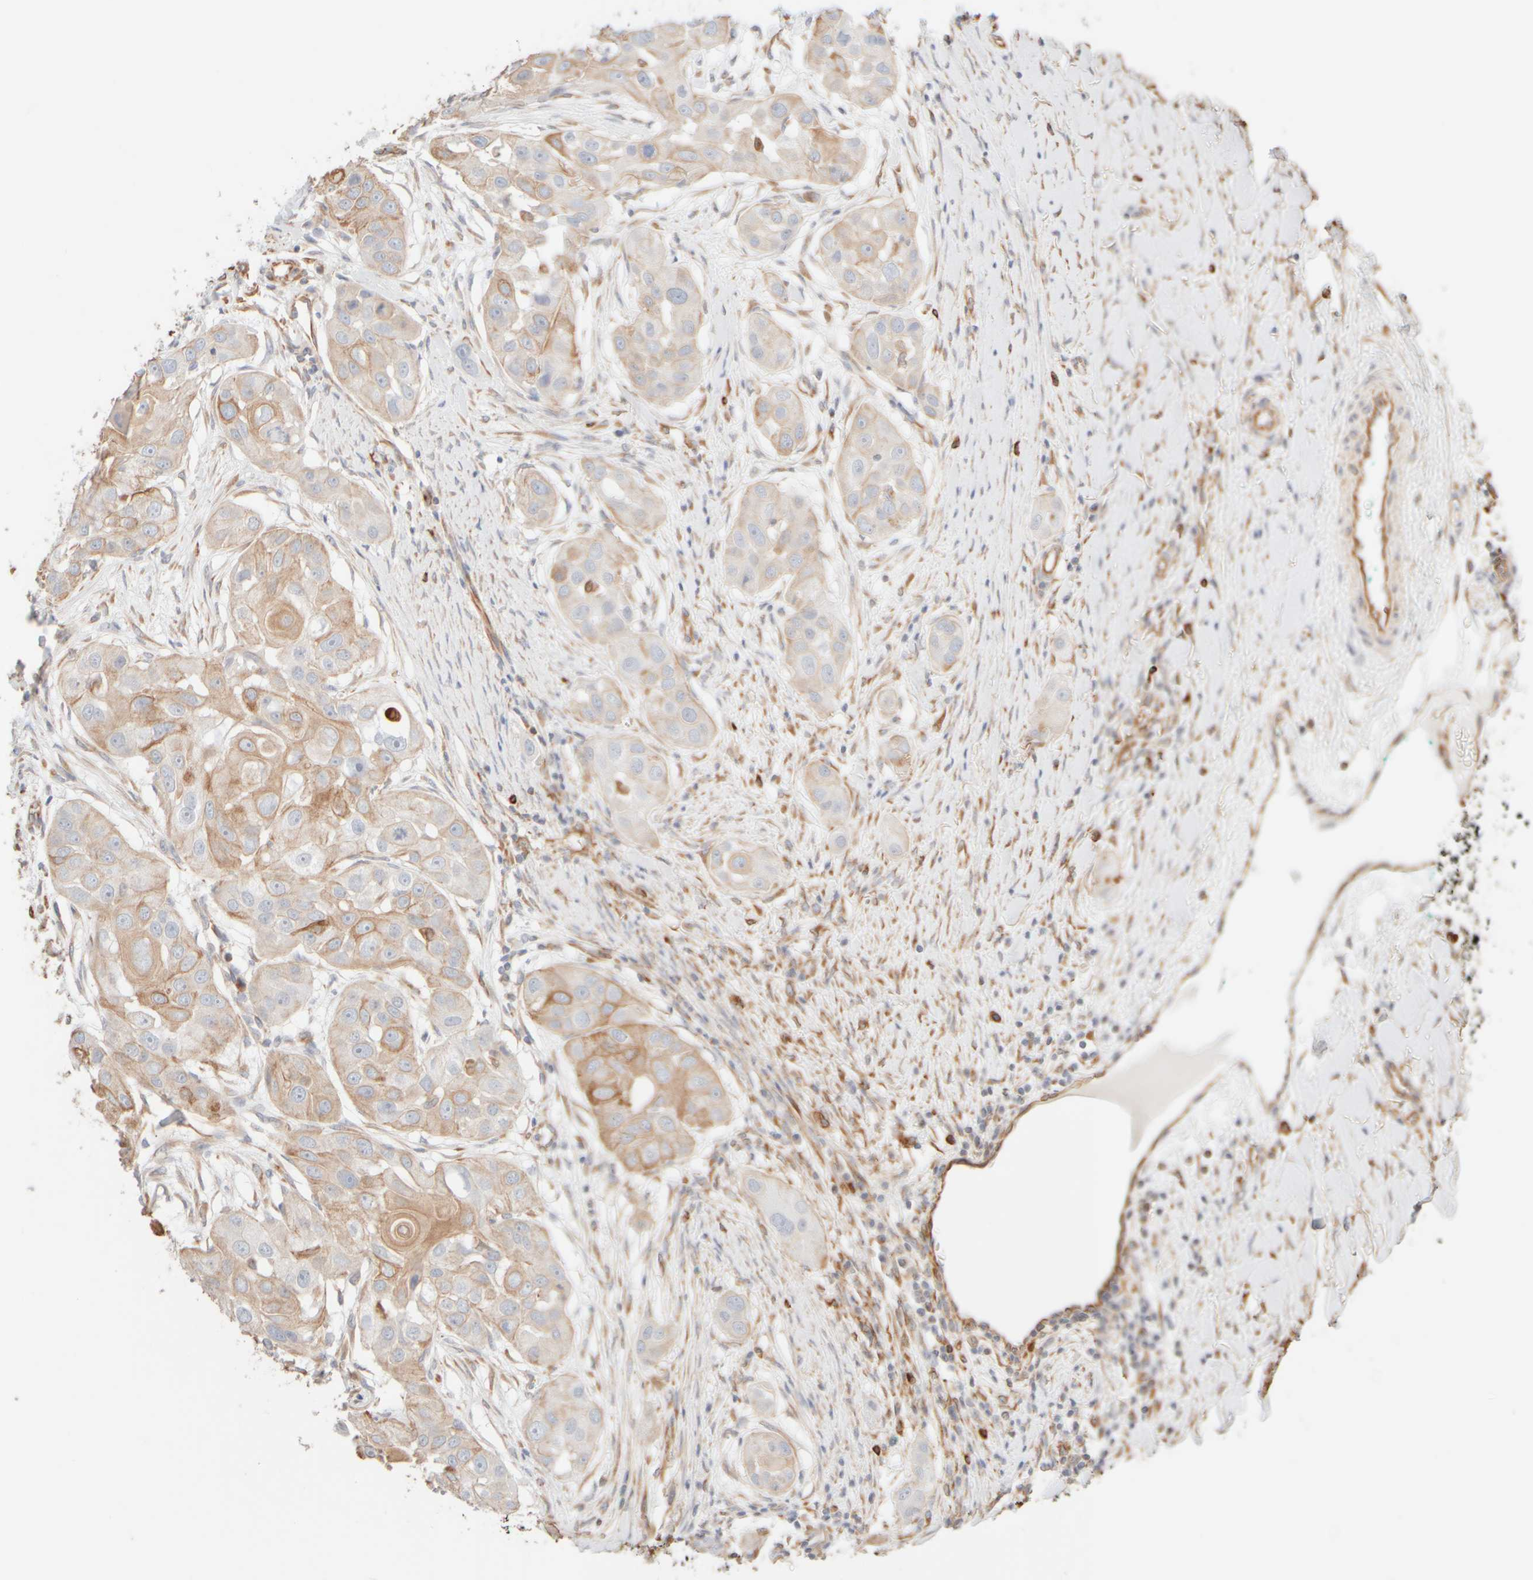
{"staining": {"intensity": "moderate", "quantity": "25%-75%", "location": "cytoplasmic/membranous"}, "tissue": "head and neck cancer", "cell_type": "Tumor cells", "image_type": "cancer", "snomed": [{"axis": "morphology", "description": "Normal tissue, NOS"}, {"axis": "morphology", "description": "Squamous cell carcinoma, NOS"}, {"axis": "topography", "description": "Skeletal muscle"}, {"axis": "topography", "description": "Head-Neck"}], "caption": "Human head and neck squamous cell carcinoma stained with a protein marker shows moderate staining in tumor cells.", "gene": "KRT15", "patient": {"sex": "male", "age": 51}}